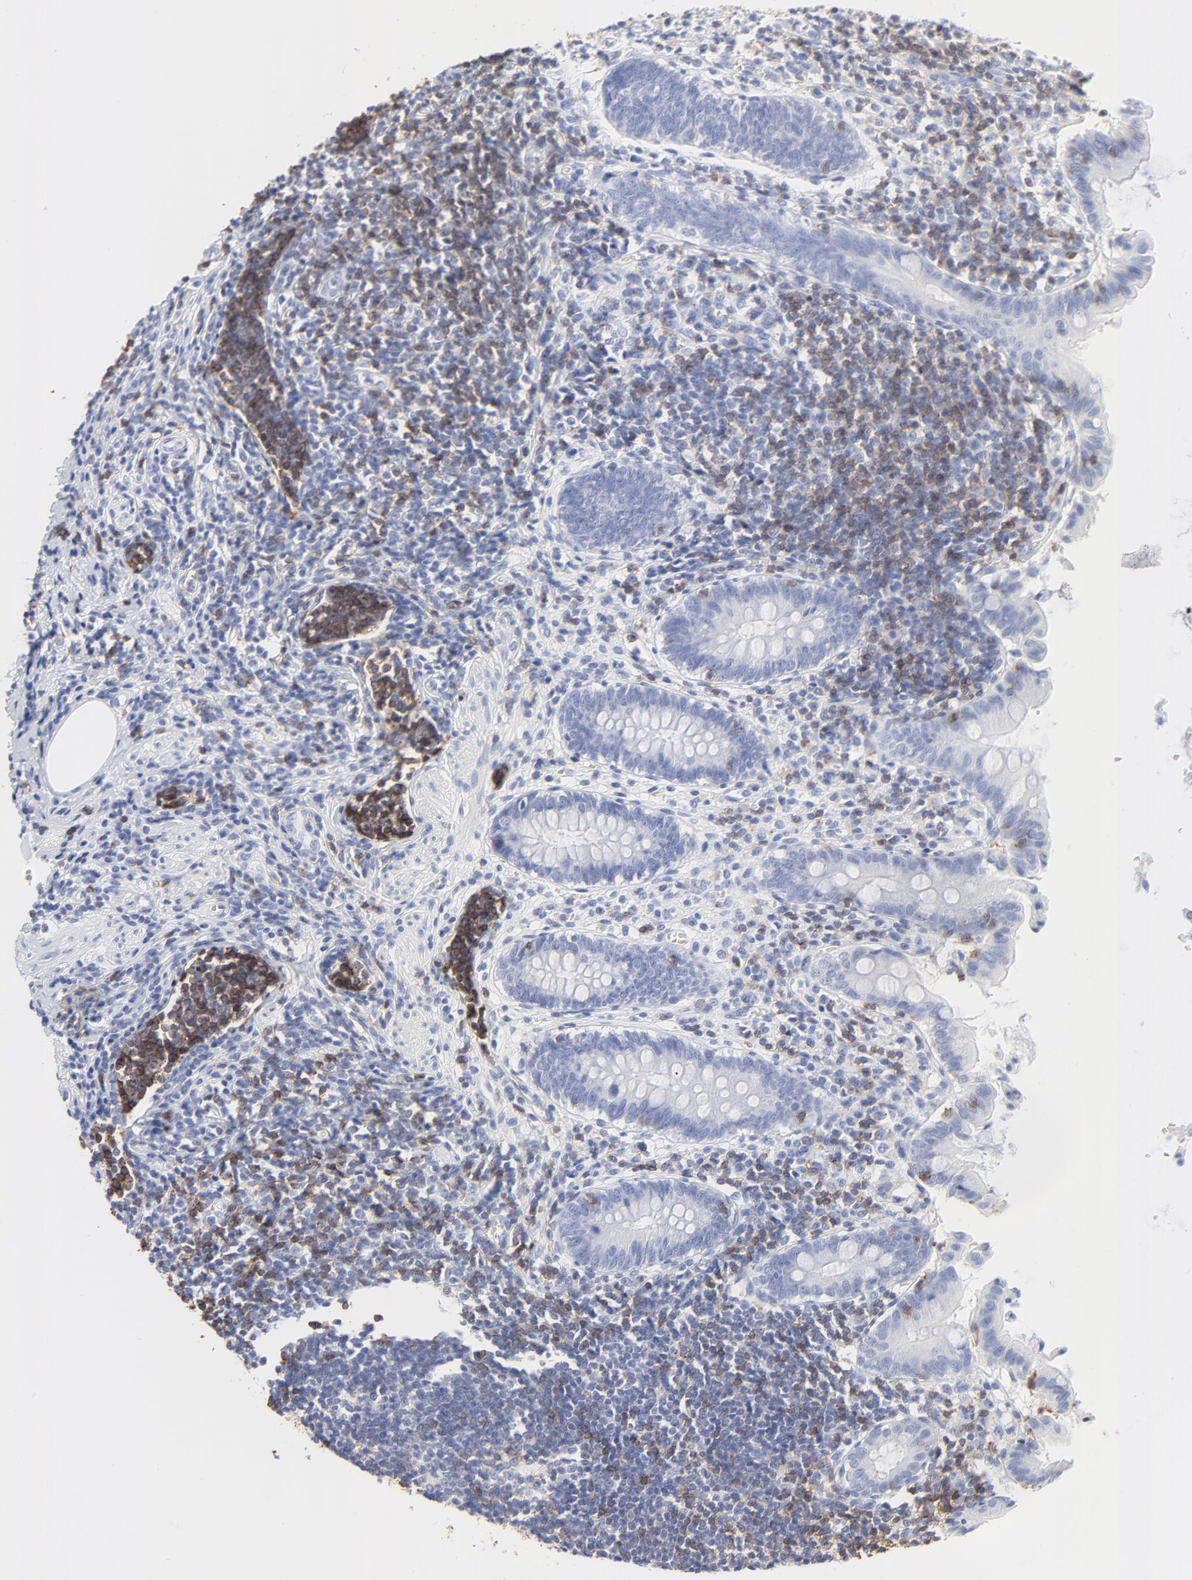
{"staining": {"intensity": "negative", "quantity": "none", "location": "none"}, "tissue": "appendix", "cell_type": "Glandular cells", "image_type": "normal", "snomed": [{"axis": "morphology", "description": "Normal tissue, NOS"}, {"axis": "topography", "description": "Appendix"}], "caption": "Immunohistochemistry (IHC) image of normal appendix: human appendix stained with DAB reveals no significant protein expression in glandular cells.", "gene": "LCK", "patient": {"sex": "female", "age": 50}}